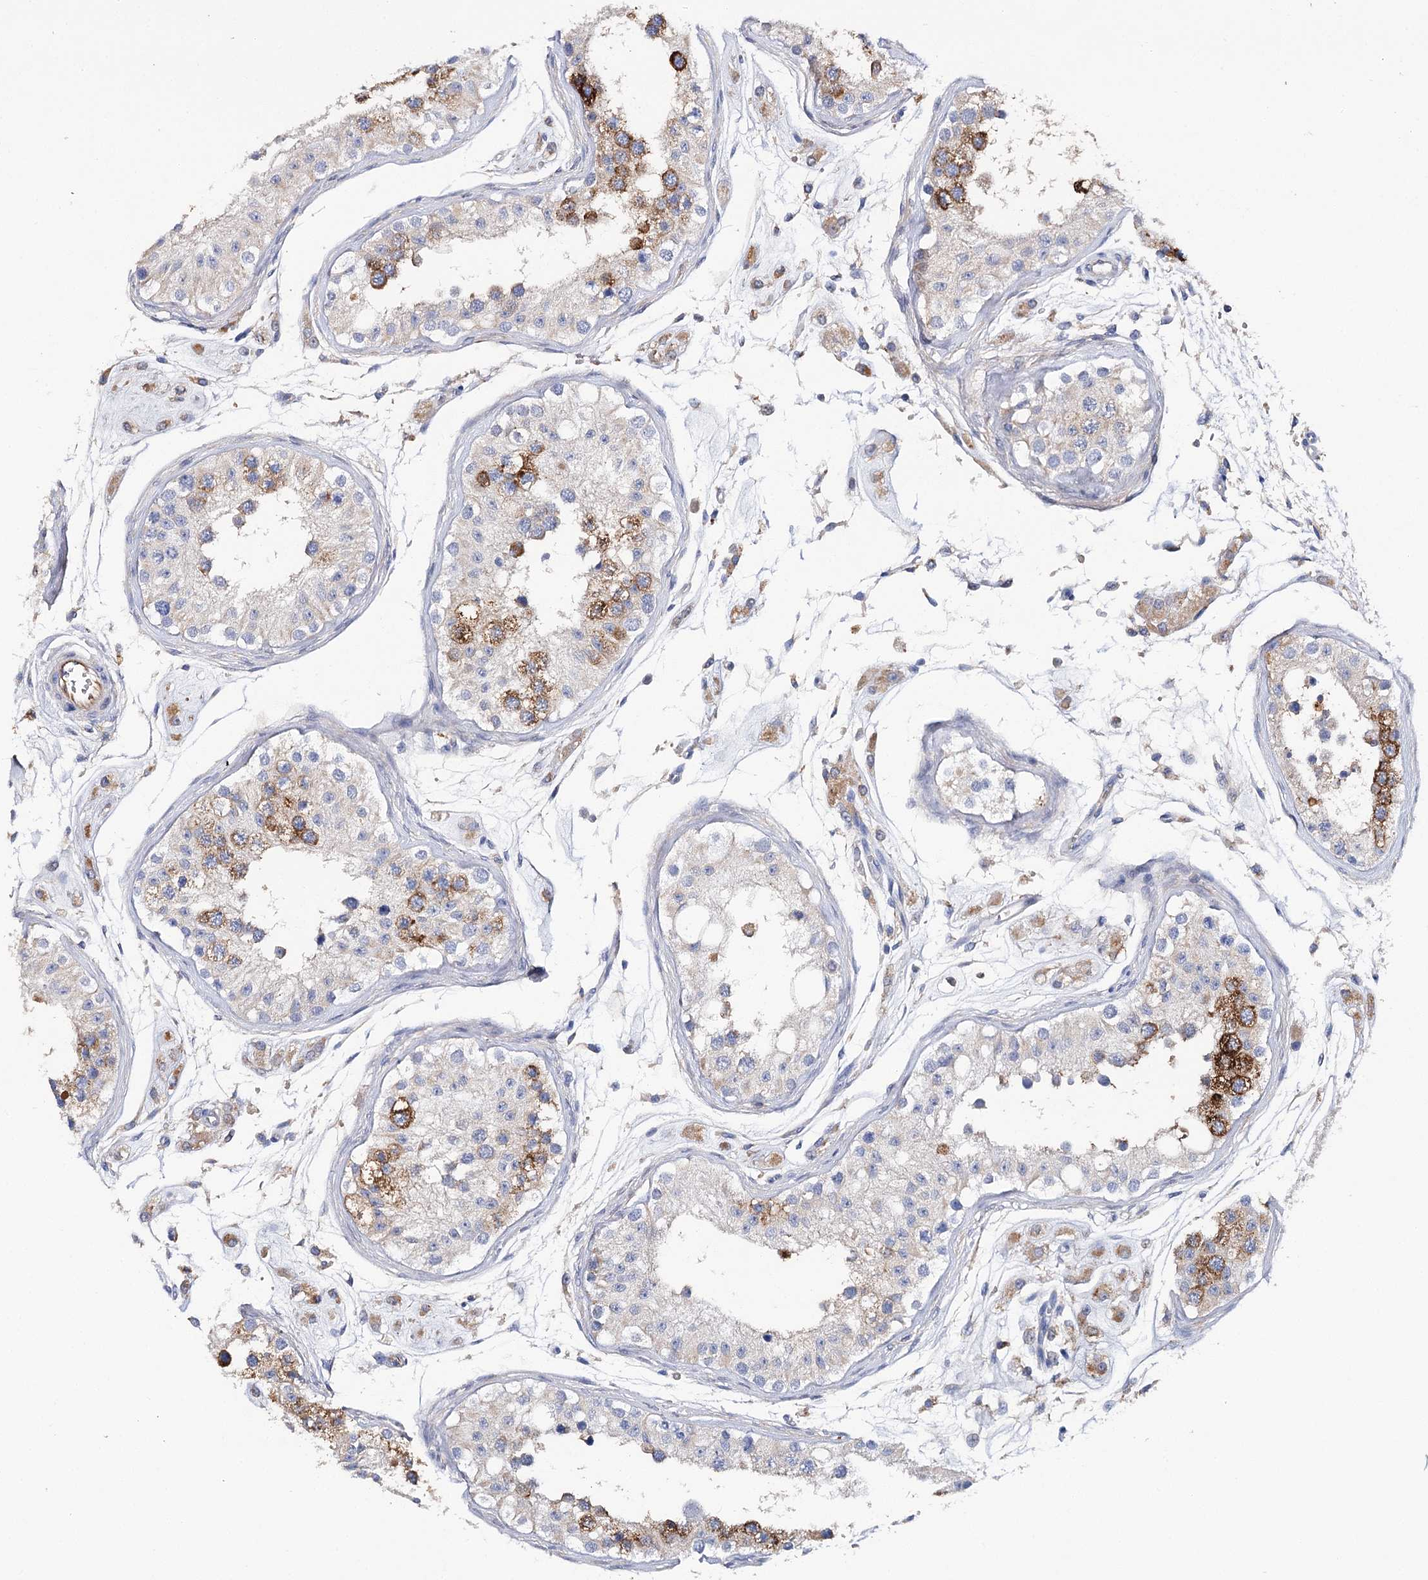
{"staining": {"intensity": "moderate", "quantity": "25%-75%", "location": "cytoplasmic/membranous"}, "tissue": "testis", "cell_type": "Cells in seminiferous ducts", "image_type": "normal", "snomed": [{"axis": "morphology", "description": "Normal tissue, NOS"}, {"axis": "morphology", "description": "Adenocarcinoma, metastatic, NOS"}, {"axis": "topography", "description": "Testis"}], "caption": "This is an image of immunohistochemistry staining of normal testis, which shows moderate expression in the cytoplasmic/membranous of cells in seminiferous ducts.", "gene": "EPYC", "patient": {"sex": "male", "age": 26}}